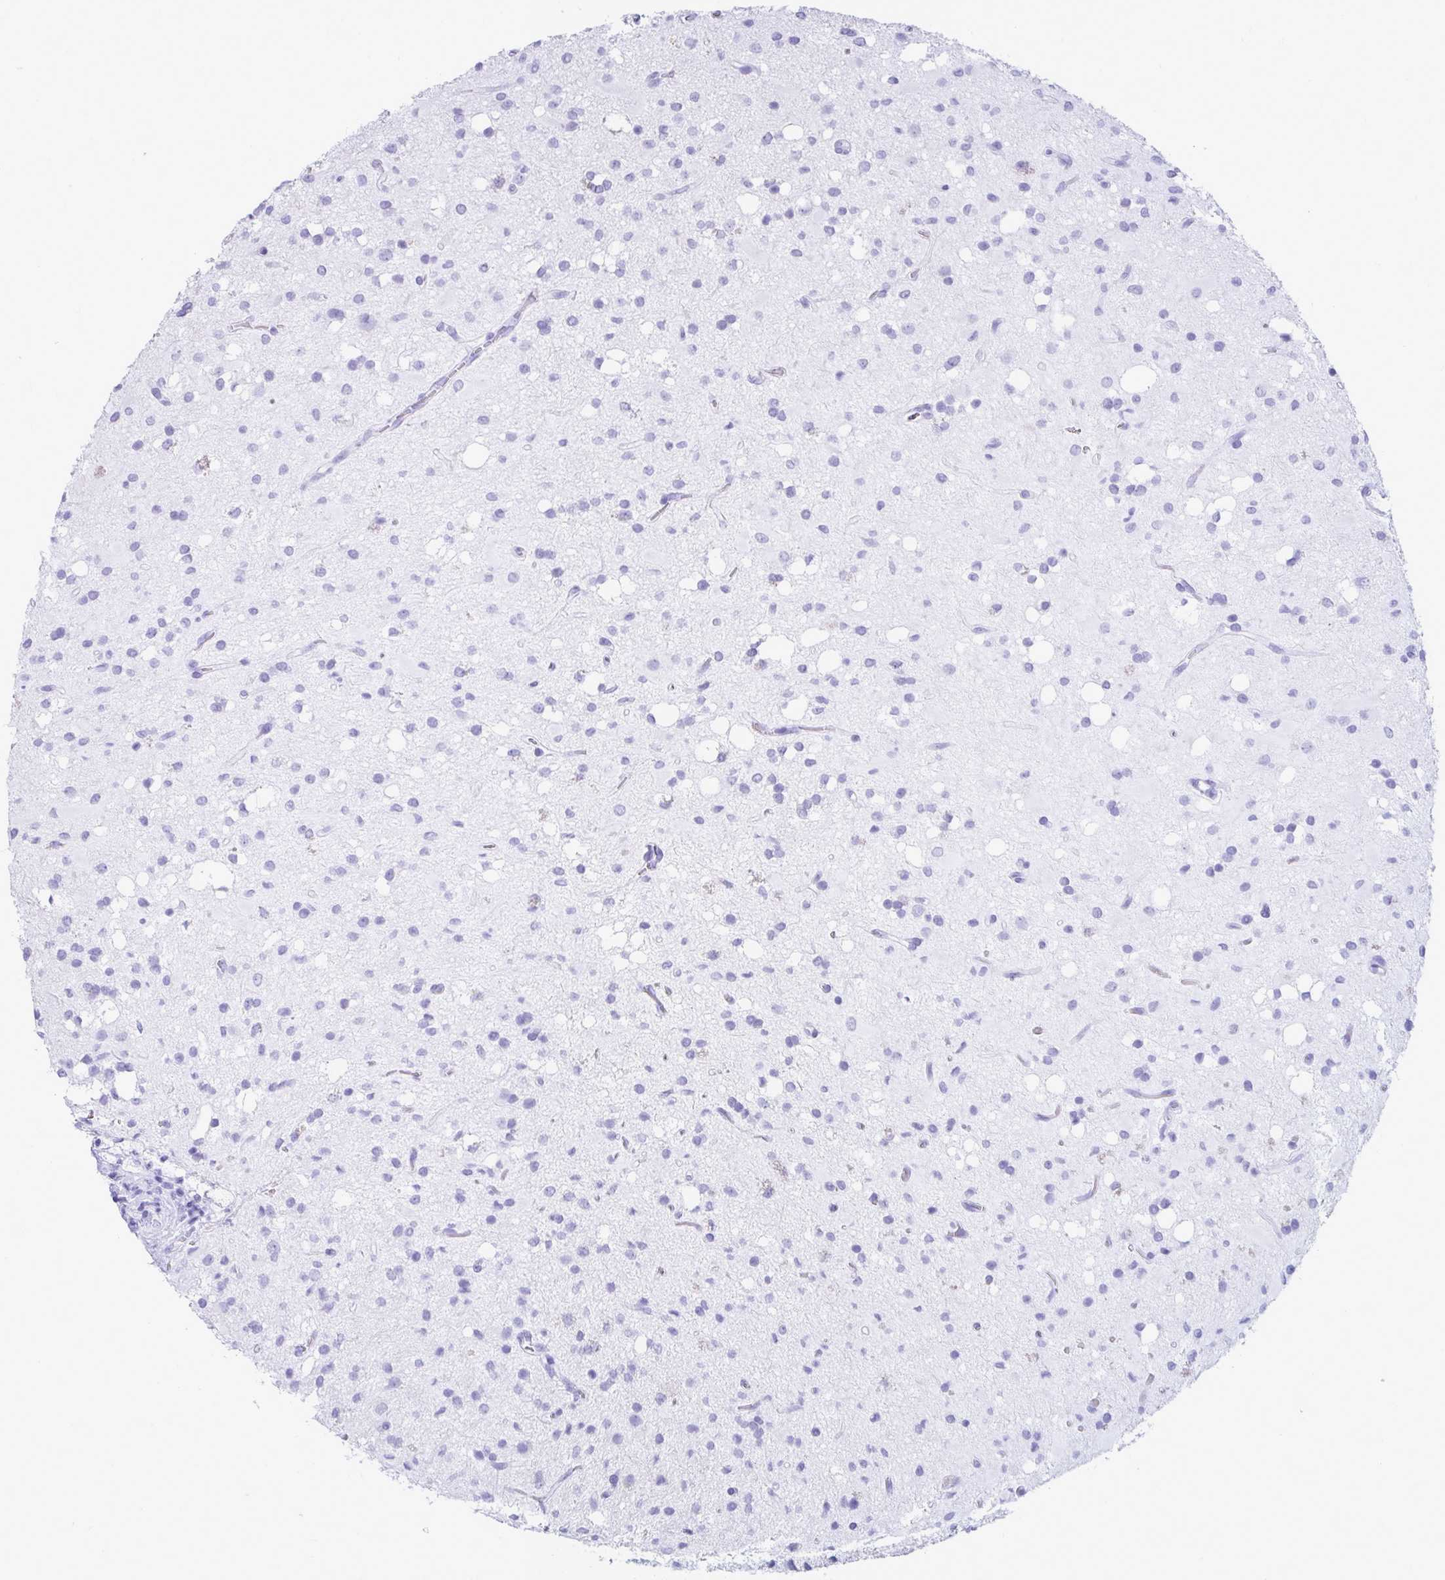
{"staining": {"intensity": "negative", "quantity": "none", "location": "none"}, "tissue": "glioma", "cell_type": "Tumor cells", "image_type": "cancer", "snomed": [{"axis": "morphology", "description": "Glioma, malignant, Low grade"}, {"axis": "topography", "description": "Brain"}], "caption": "Protein analysis of low-grade glioma (malignant) exhibits no significant positivity in tumor cells.", "gene": "ATP4B", "patient": {"sex": "female", "age": 33}}